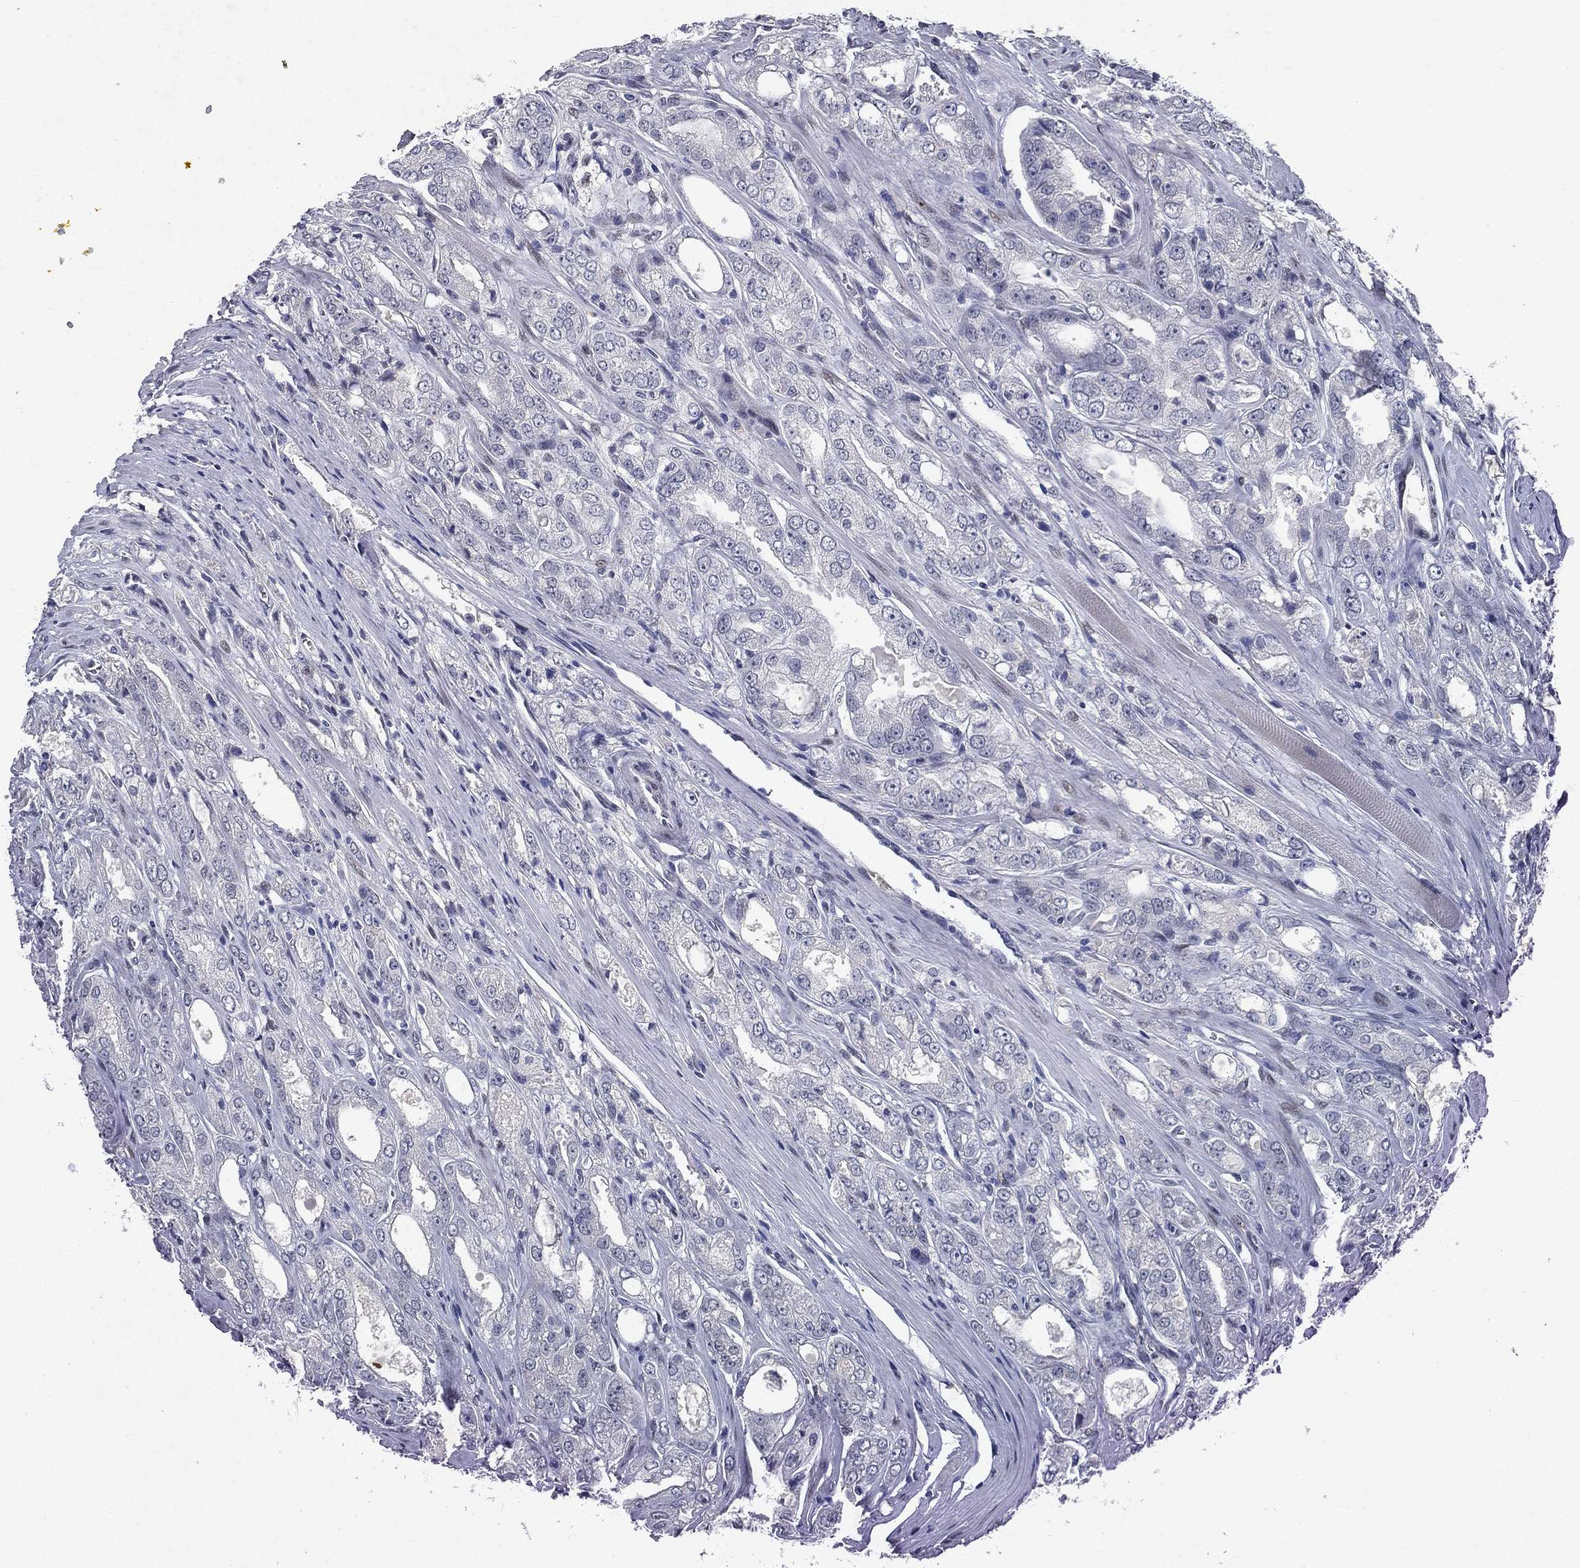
{"staining": {"intensity": "negative", "quantity": "none", "location": "none"}, "tissue": "prostate cancer", "cell_type": "Tumor cells", "image_type": "cancer", "snomed": [{"axis": "morphology", "description": "Adenocarcinoma, NOS"}, {"axis": "morphology", "description": "Adenocarcinoma, High grade"}, {"axis": "topography", "description": "Prostate"}], "caption": "Immunohistochemical staining of human adenocarcinoma (prostate) shows no significant positivity in tumor cells.", "gene": "RBFOX1", "patient": {"sex": "male", "age": 70}}